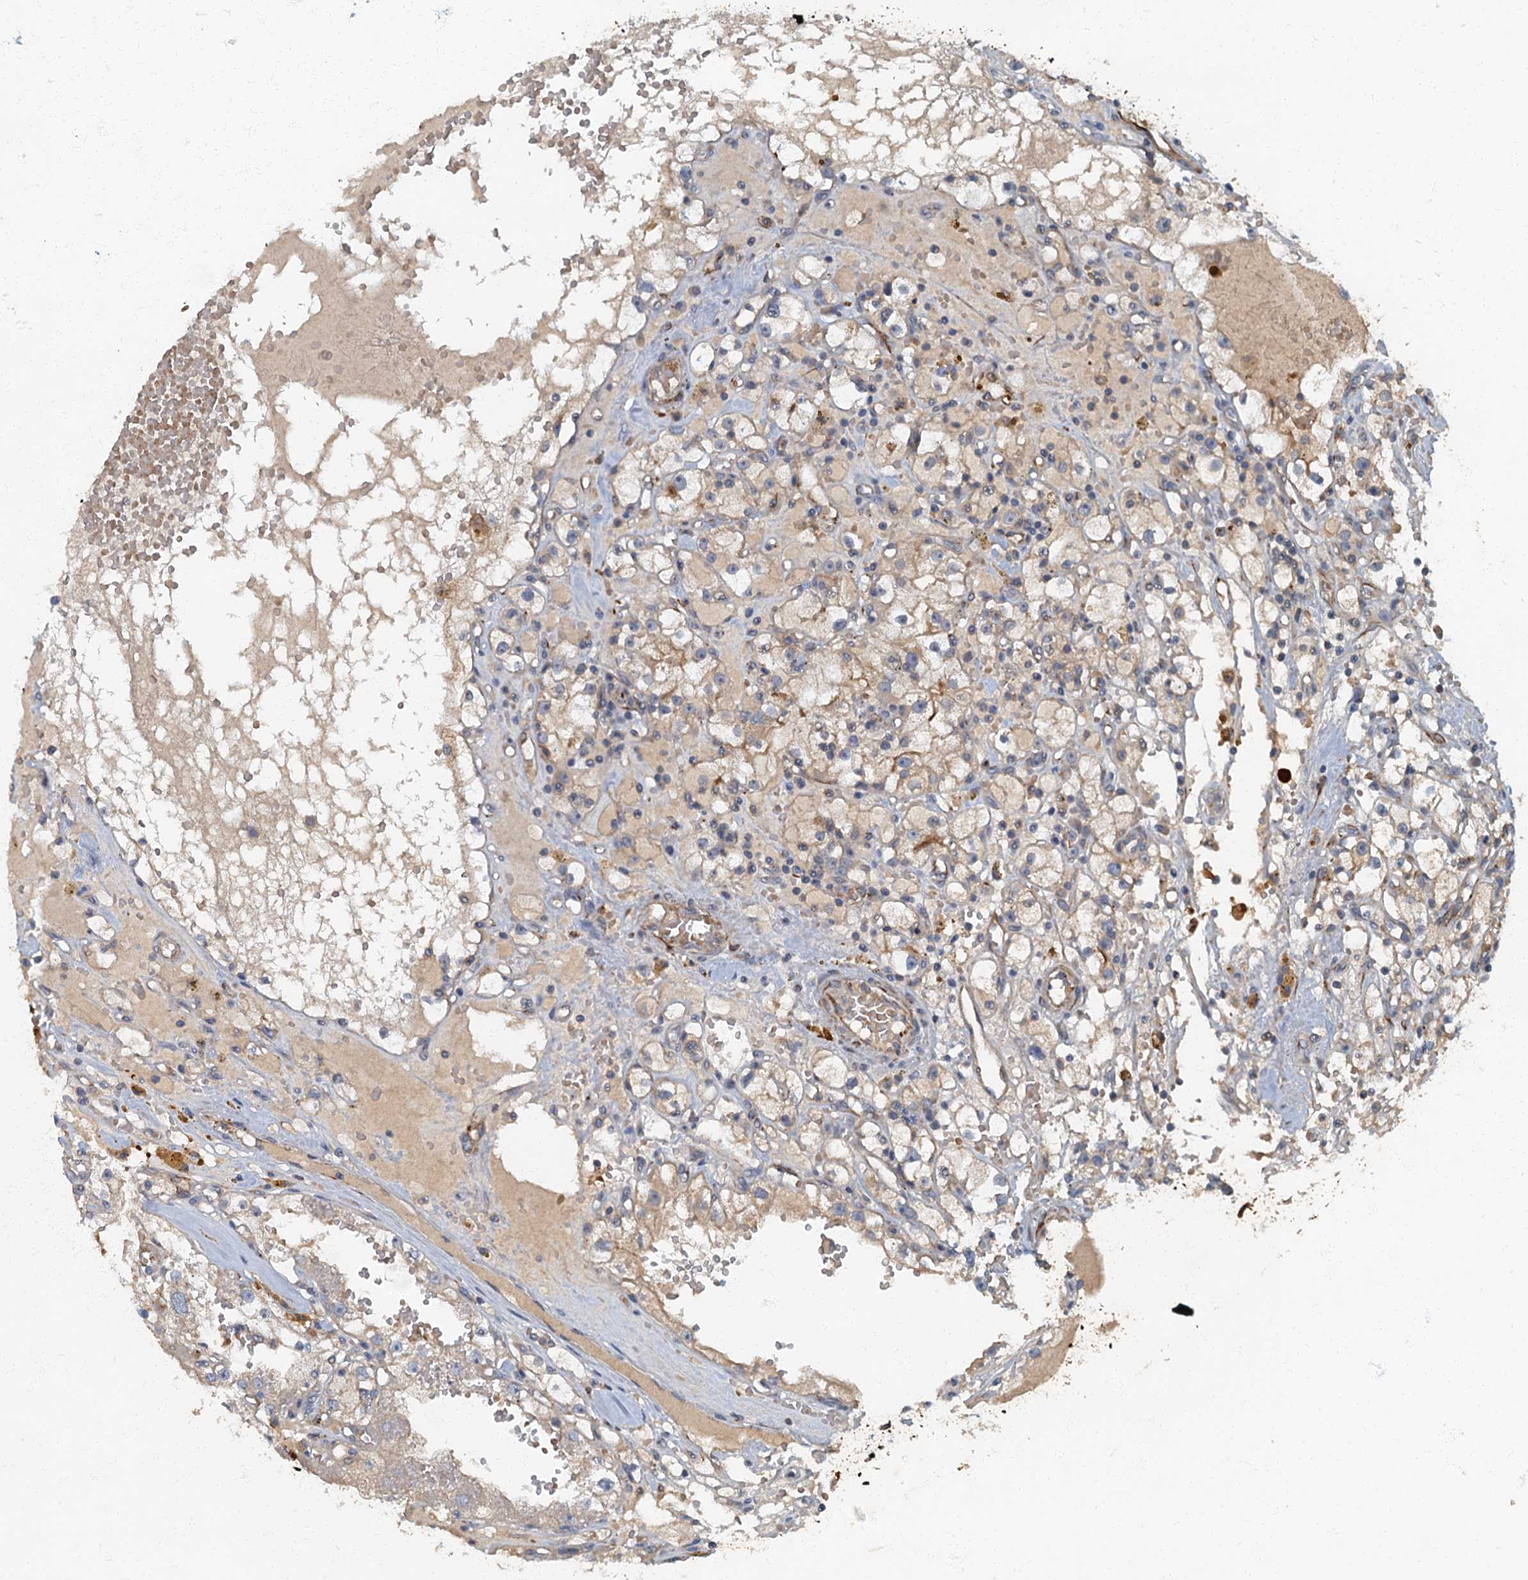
{"staining": {"intensity": "negative", "quantity": "none", "location": "none"}, "tissue": "renal cancer", "cell_type": "Tumor cells", "image_type": "cancer", "snomed": [{"axis": "morphology", "description": "Adenocarcinoma, NOS"}, {"axis": "topography", "description": "Kidney"}], "caption": "High magnification brightfield microscopy of renal adenocarcinoma stained with DAB (brown) and counterstained with hematoxylin (blue): tumor cells show no significant staining.", "gene": "ARL11", "patient": {"sex": "male", "age": 56}}